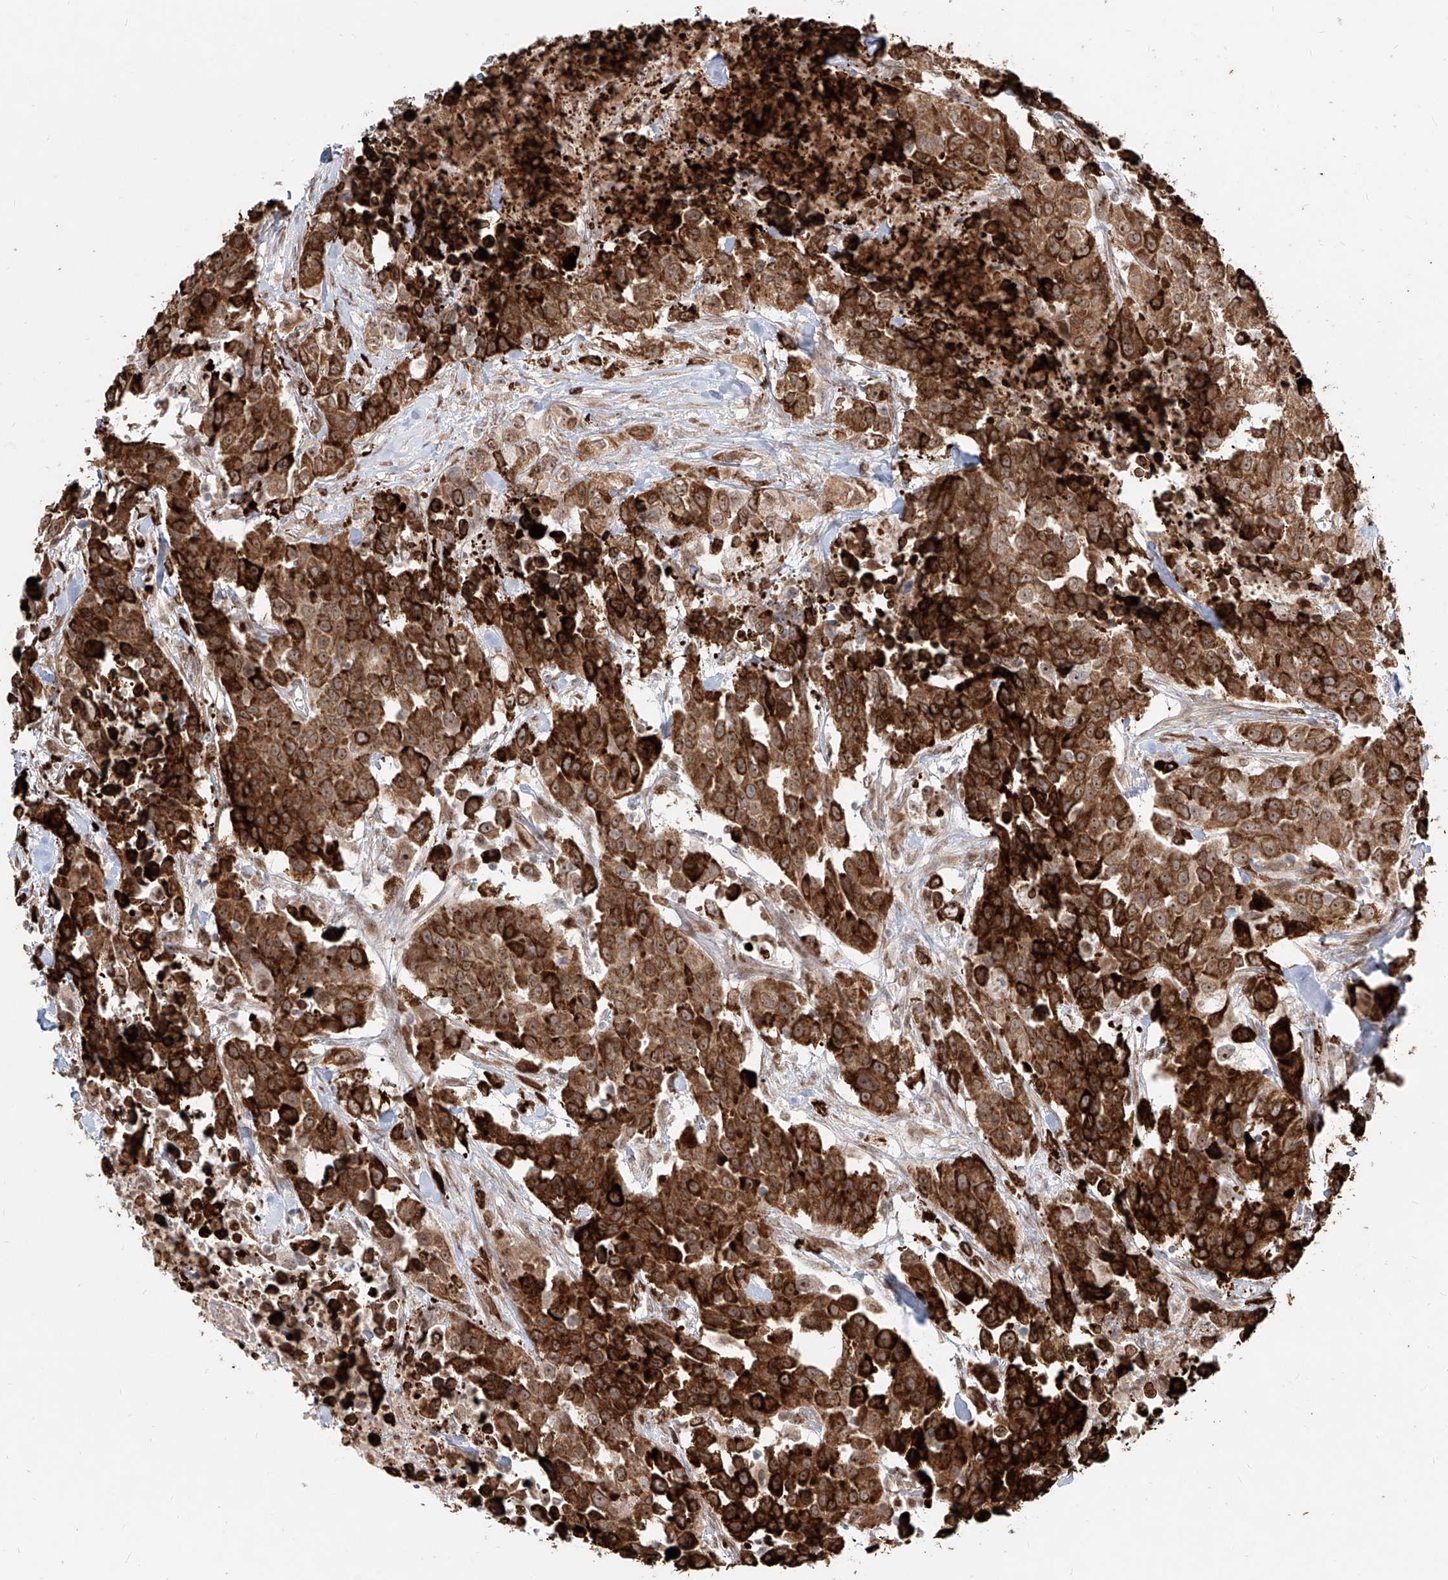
{"staining": {"intensity": "strong", "quantity": ">75%", "location": "cytoplasmic/membranous,nuclear"}, "tissue": "urothelial cancer", "cell_type": "Tumor cells", "image_type": "cancer", "snomed": [{"axis": "morphology", "description": "Urothelial carcinoma, High grade"}, {"axis": "topography", "description": "Urinary bladder"}], "caption": "Immunohistochemical staining of human high-grade urothelial carcinoma exhibits high levels of strong cytoplasmic/membranous and nuclear protein expression in about >75% of tumor cells. Using DAB (3,3'-diaminobenzidine) (brown) and hematoxylin (blue) stains, captured at high magnification using brightfield microscopy.", "gene": "ZNF710", "patient": {"sex": "female", "age": 80}}